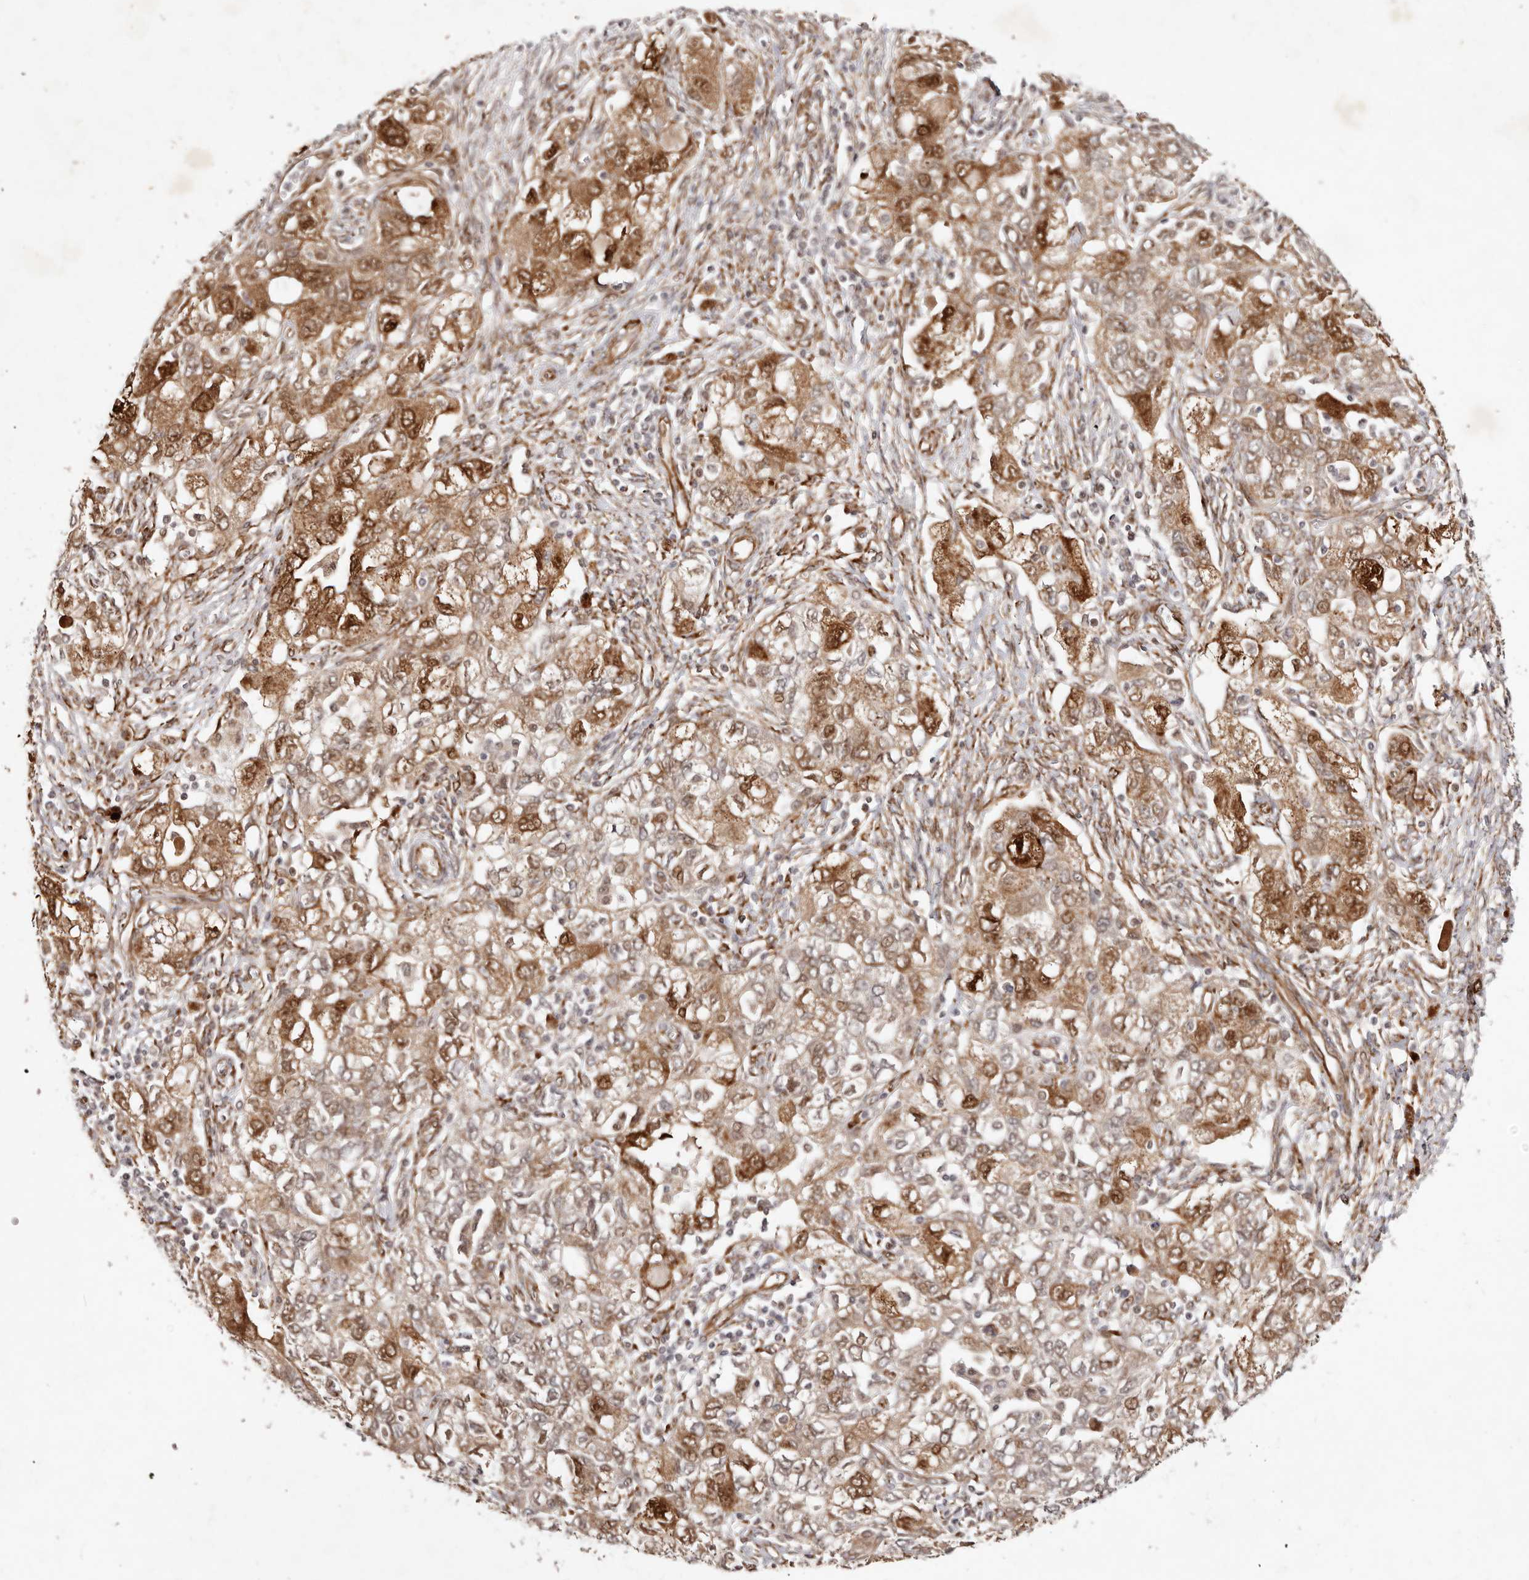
{"staining": {"intensity": "strong", "quantity": ">75%", "location": "cytoplasmic/membranous,nuclear"}, "tissue": "ovarian cancer", "cell_type": "Tumor cells", "image_type": "cancer", "snomed": [{"axis": "morphology", "description": "Carcinoma, NOS"}, {"axis": "morphology", "description": "Cystadenocarcinoma, serous, NOS"}, {"axis": "topography", "description": "Ovary"}], "caption": "DAB (3,3'-diaminobenzidine) immunohistochemical staining of human ovarian serous cystadenocarcinoma exhibits strong cytoplasmic/membranous and nuclear protein staining in about >75% of tumor cells. The staining was performed using DAB to visualize the protein expression in brown, while the nuclei were stained in blue with hematoxylin (Magnification: 20x).", "gene": "BCL2L15", "patient": {"sex": "female", "age": 69}}